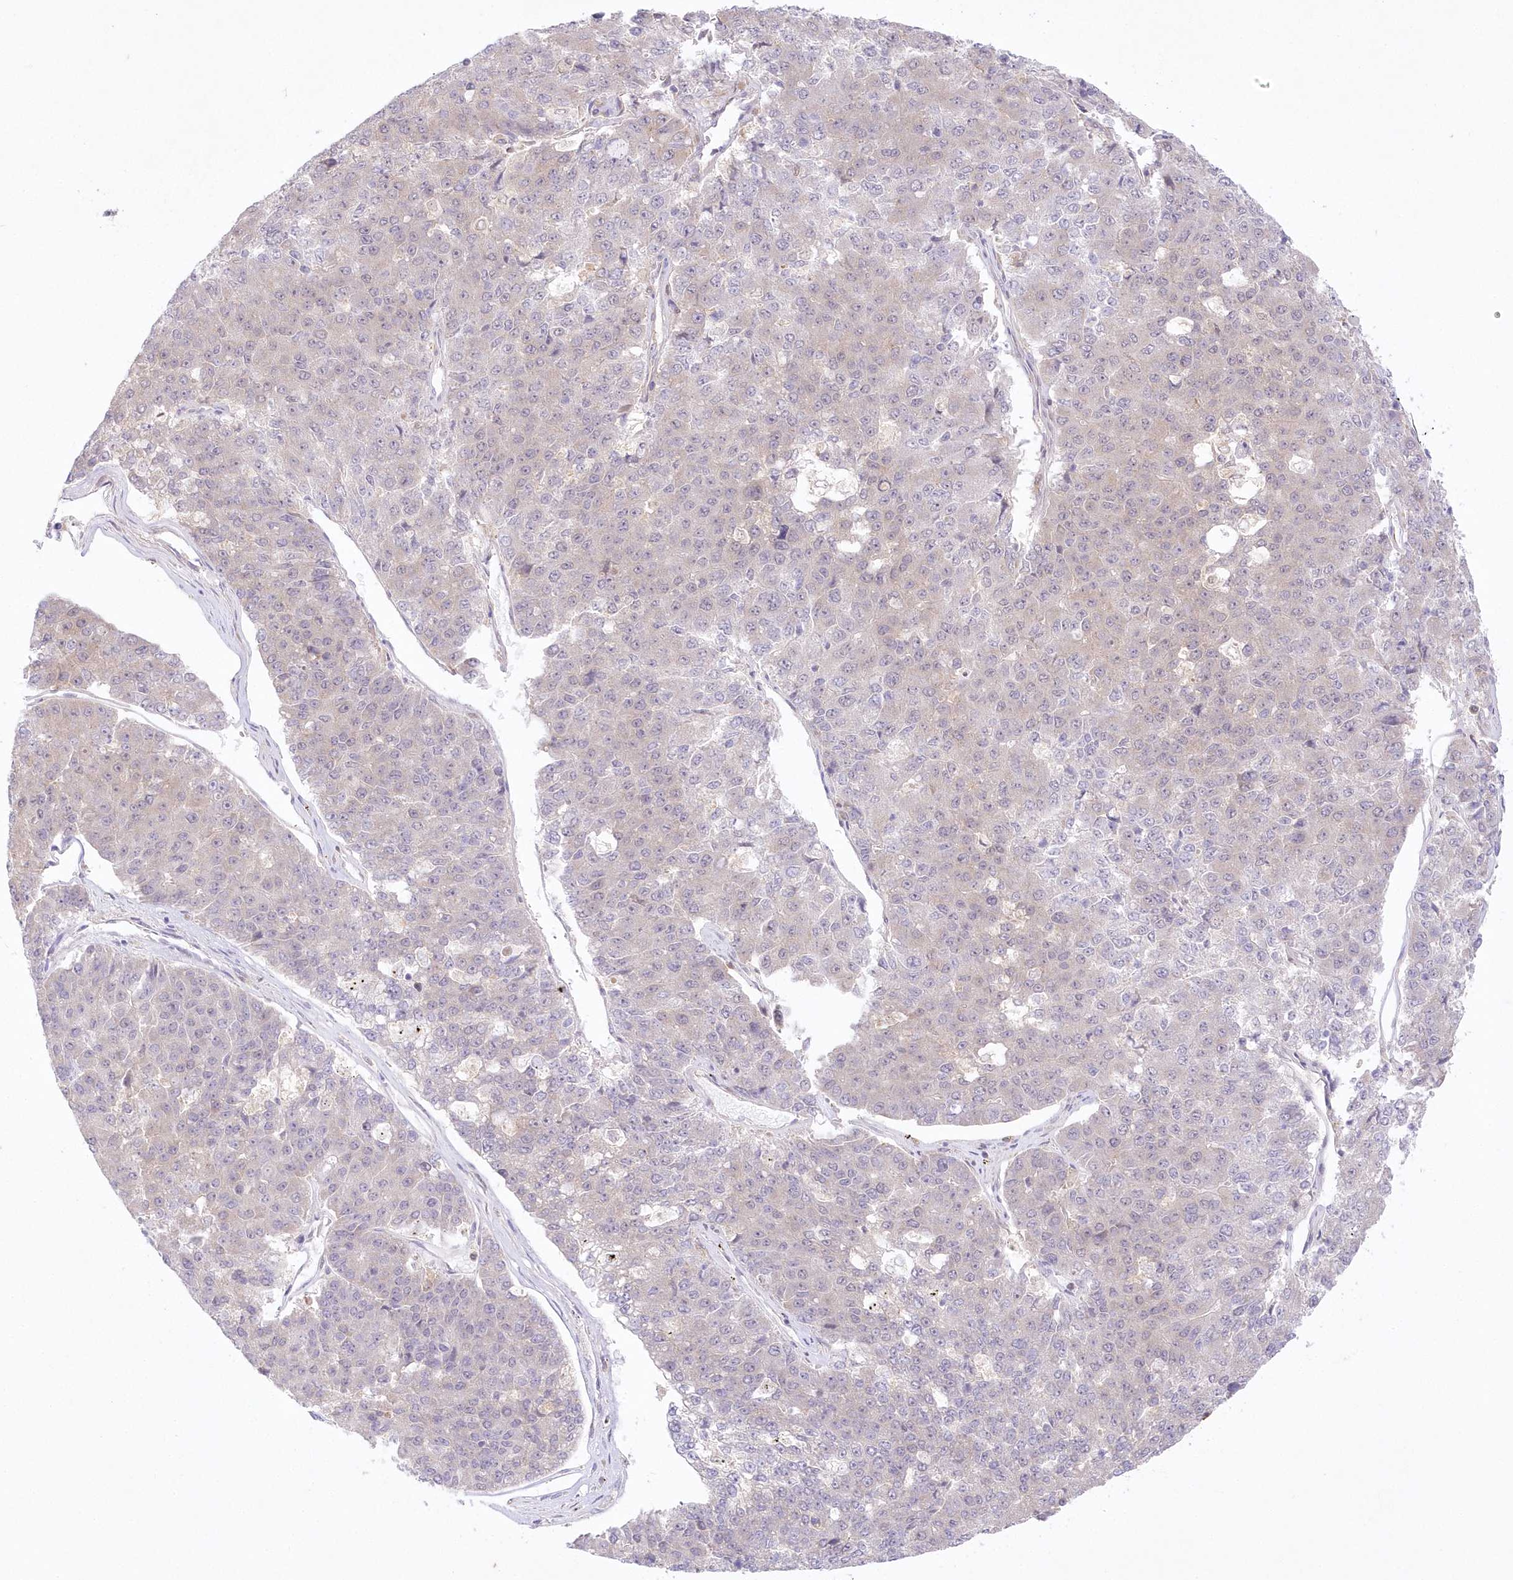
{"staining": {"intensity": "negative", "quantity": "none", "location": "none"}, "tissue": "pancreatic cancer", "cell_type": "Tumor cells", "image_type": "cancer", "snomed": [{"axis": "morphology", "description": "Adenocarcinoma, NOS"}, {"axis": "topography", "description": "Pancreas"}], "caption": "Micrograph shows no protein staining in tumor cells of adenocarcinoma (pancreatic) tissue.", "gene": "RNPEP", "patient": {"sex": "male", "age": 50}}